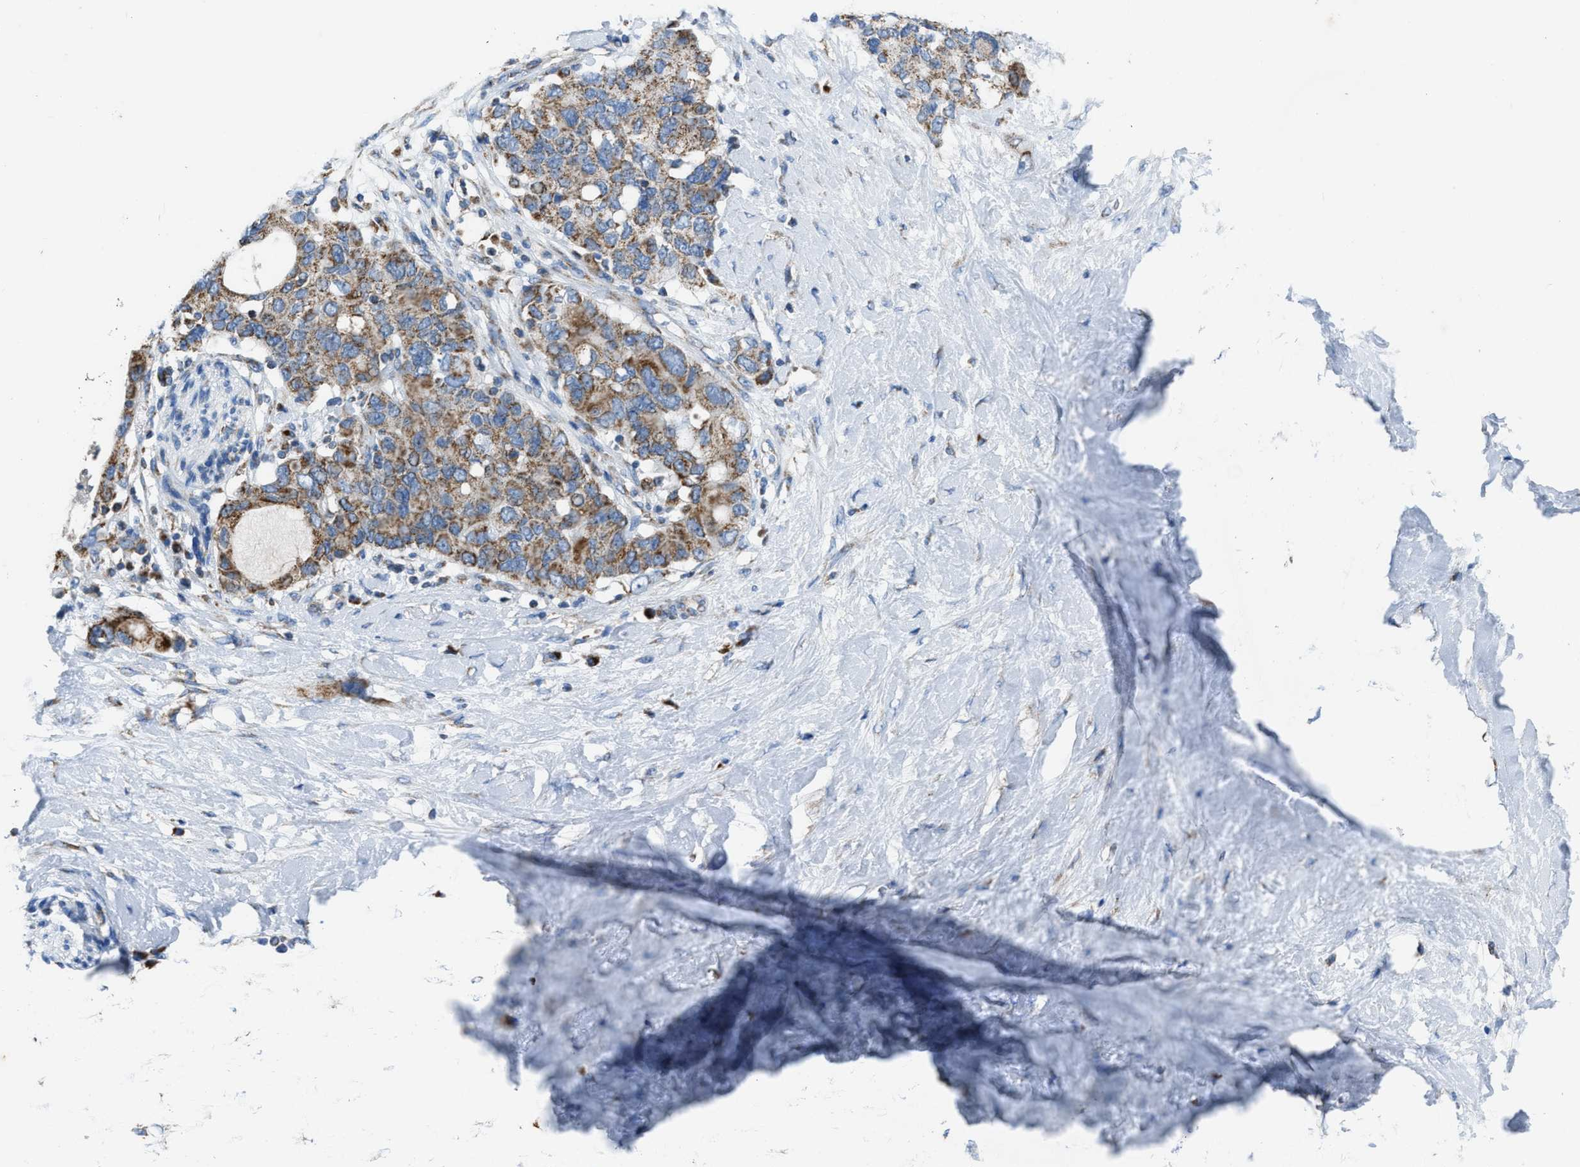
{"staining": {"intensity": "moderate", "quantity": ">75%", "location": "cytoplasmic/membranous"}, "tissue": "pancreatic cancer", "cell_type": "Tumor cells", "image_type": "cancer", "snomed": [{"axis": "morphology", "description": "Adenocarcinoma, NOS"}, {"axis": "topography", "description": "Pancreas"}], "caption": "Protein expression analysis of human adenocarcinoma (pancreatic) reveals moderate cytoplasmic/membranous expression in approximately >75% of tumor cells.", "gene": "ETFB", "patient": {"sex": "female", "age": 56}}